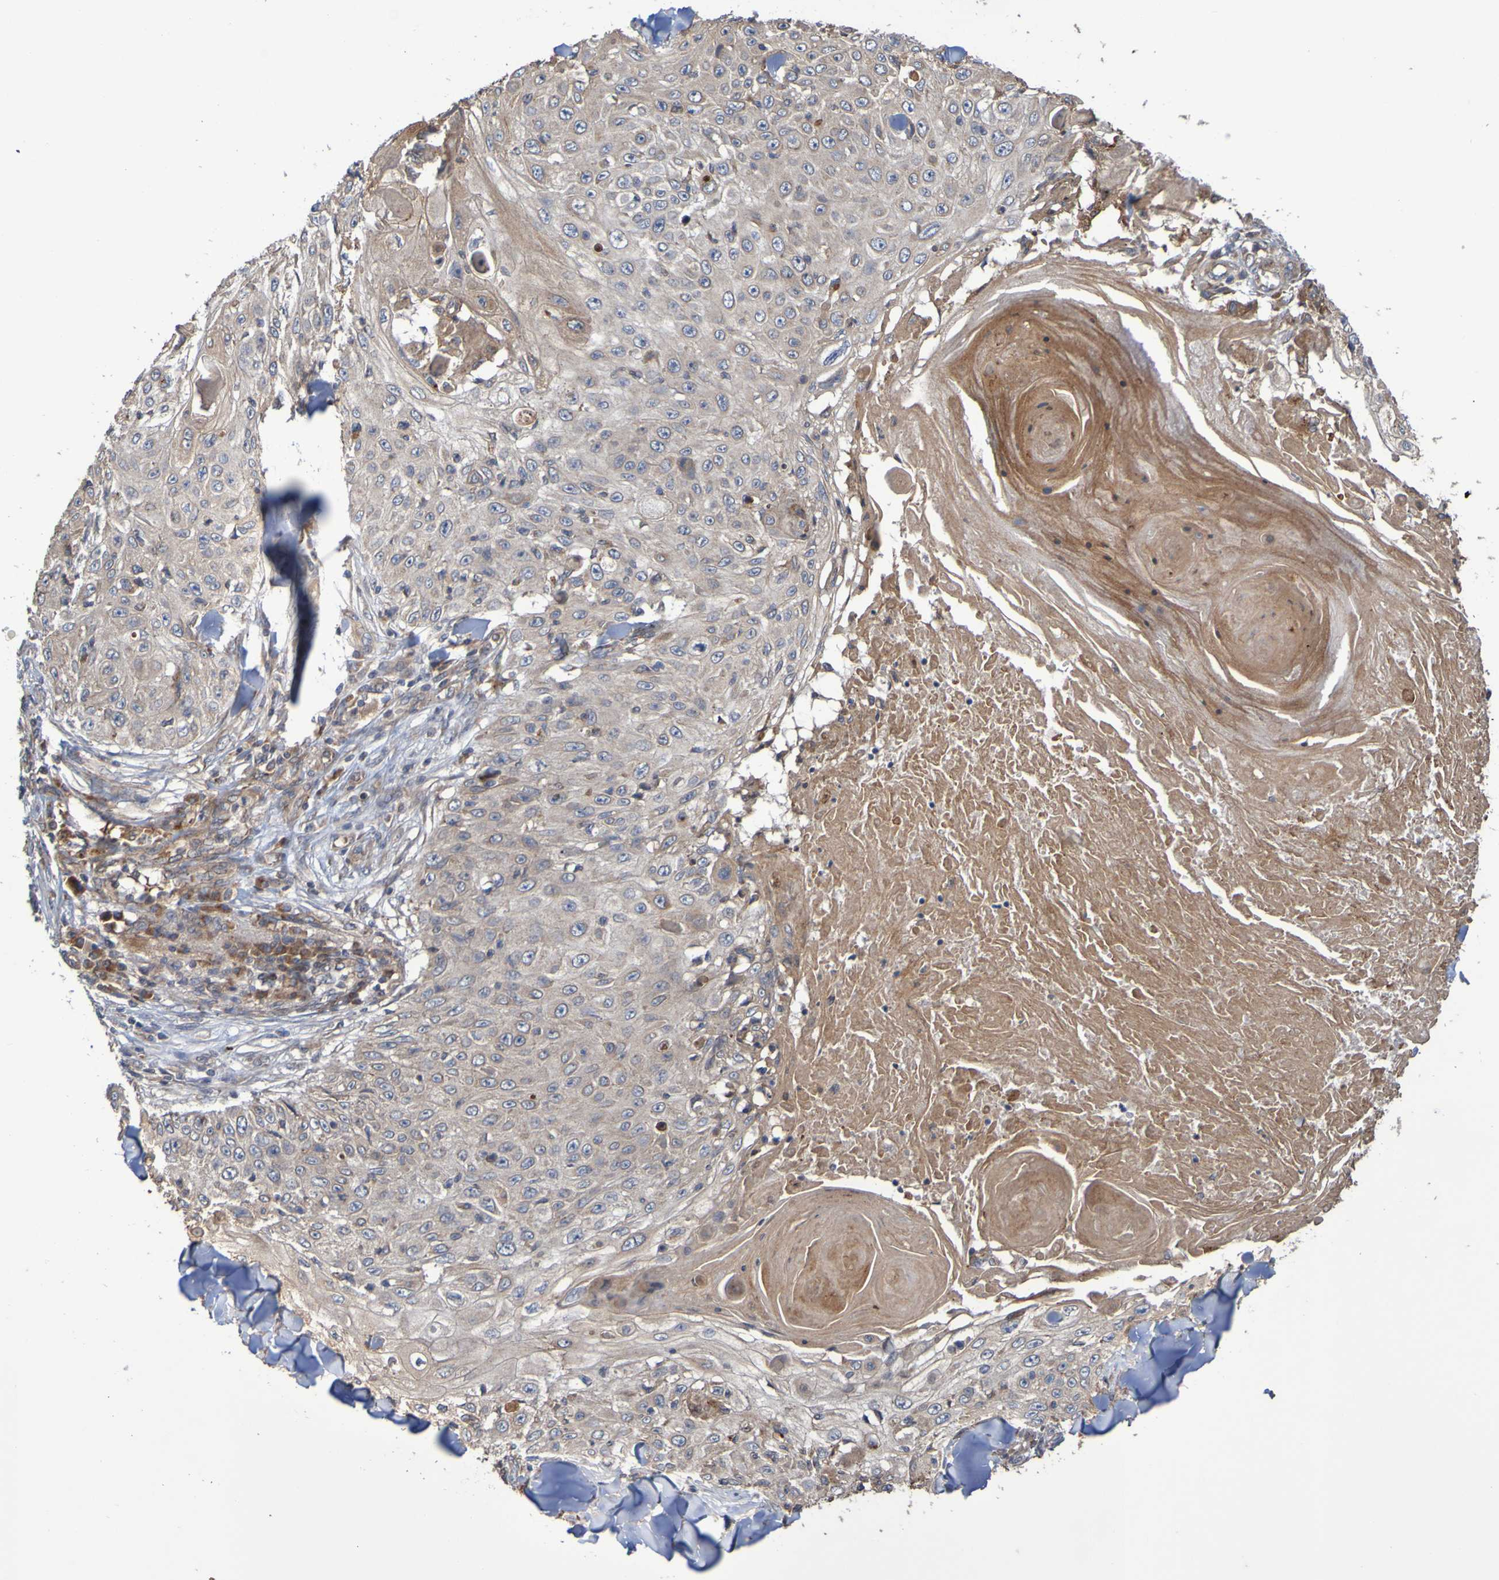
{"staining": {"intensity": "weak", "quantity": ">75%", "location": "cytoplasmic/membranous"}, "tissue": "skin cancer", "cell_type": "Tumor cells", "image_type": "cancer", "snomed": [{"axis": "morphology", "description": "Squamous cell carcinoma, NOS"}, {"axis": "topography", "description": "Skin"}], "caption": "This is a photomicrograph of immunohistochemistry staining of squamous cell carcinoma (skin), which shows weak staining in the cytoplasmic/membranous of tumor cells.", "gene": "UCN", "patient": {"sex": "male", "age": 86}}